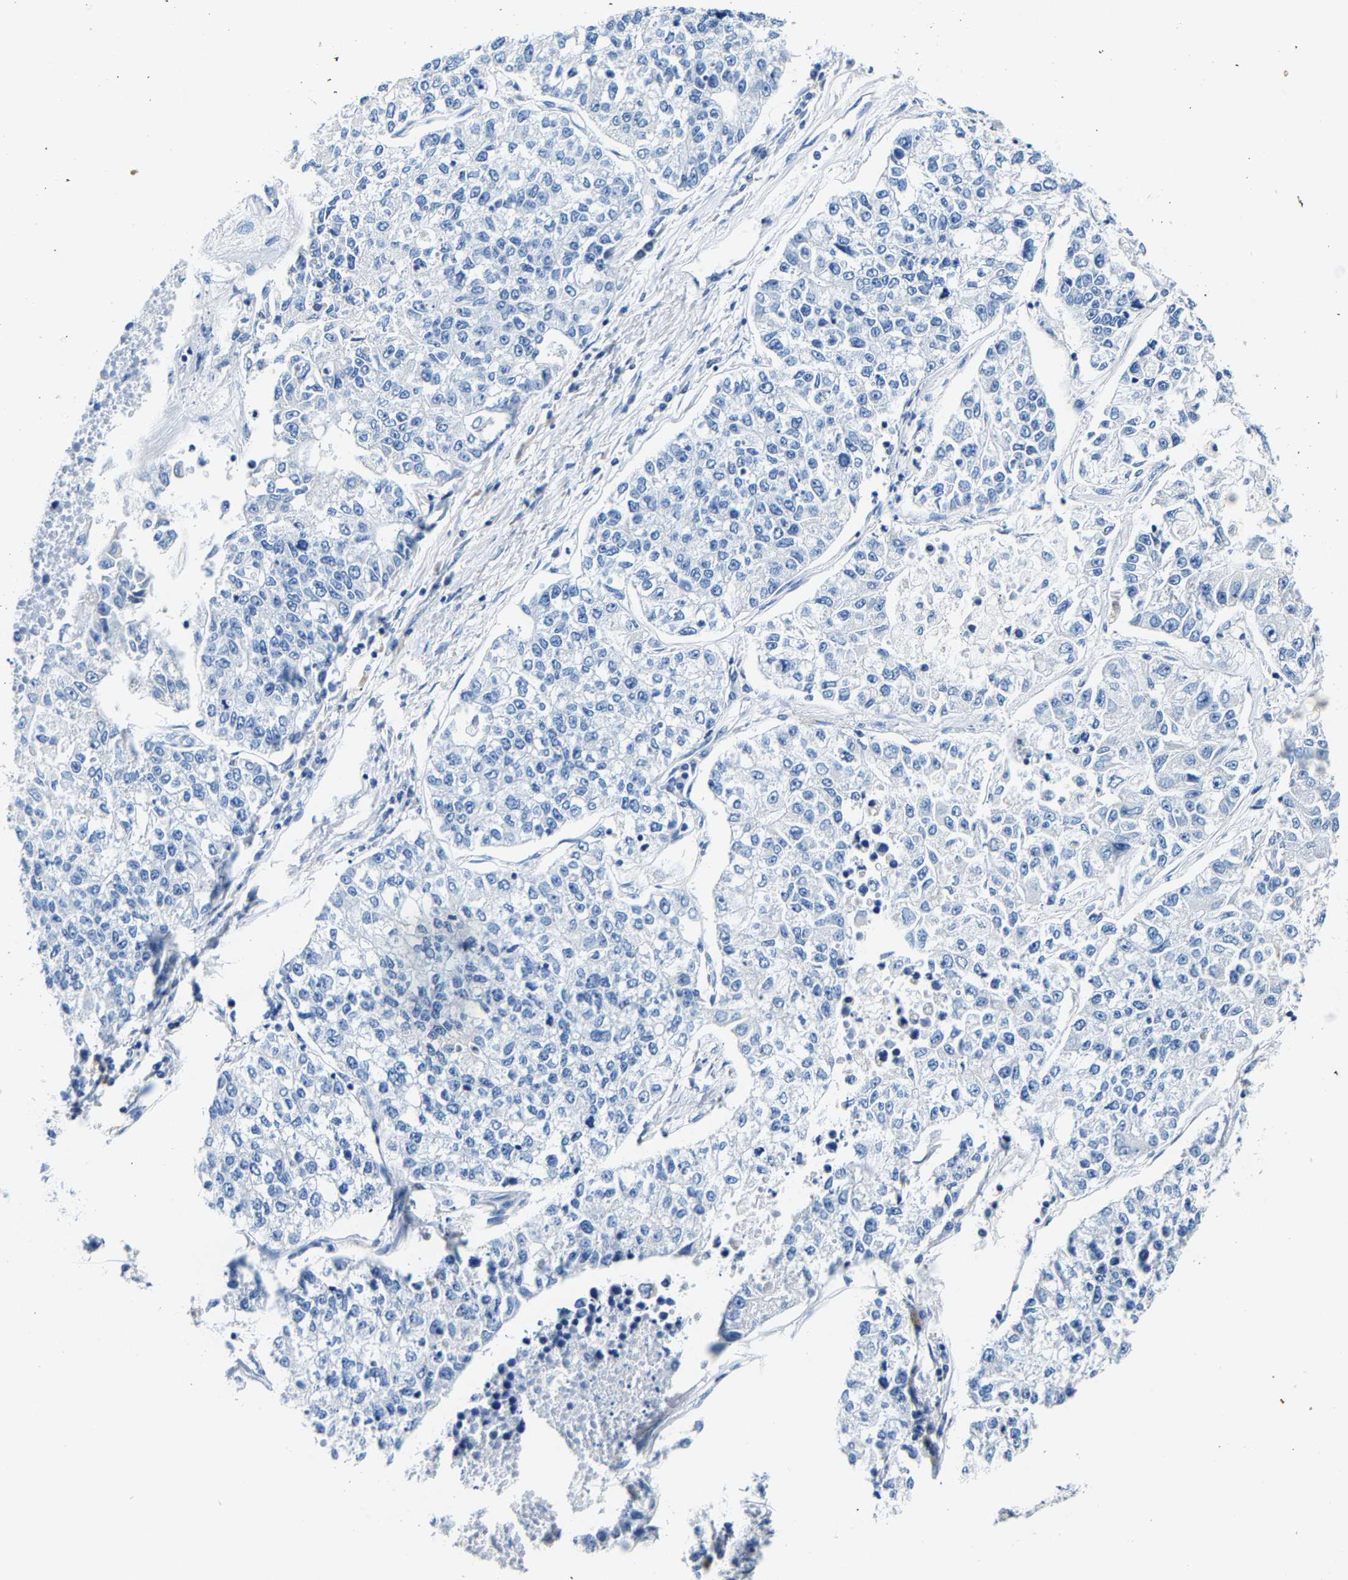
{"staining": {"intensity": "negative", "quantity": "none", "location": "none"}, "tissue": "lung cancer", "cell_type": "Tumor cells", "image_type": "cancer", "snomed": [{"axis": "morphology", "description": "Adenocarcinoma, NOS"}, {"axis": "topography", "description": "Lung"}], "caption": "The IHC histopathology image has no significant expression in tumor cells of adenocarcinoma (lung) tissue. (DAB immunohistochemistry (IHC) with hematoxylin counter stain).", "gene": "MMEL1", "patient": {"sex": "male", "age": 49}}